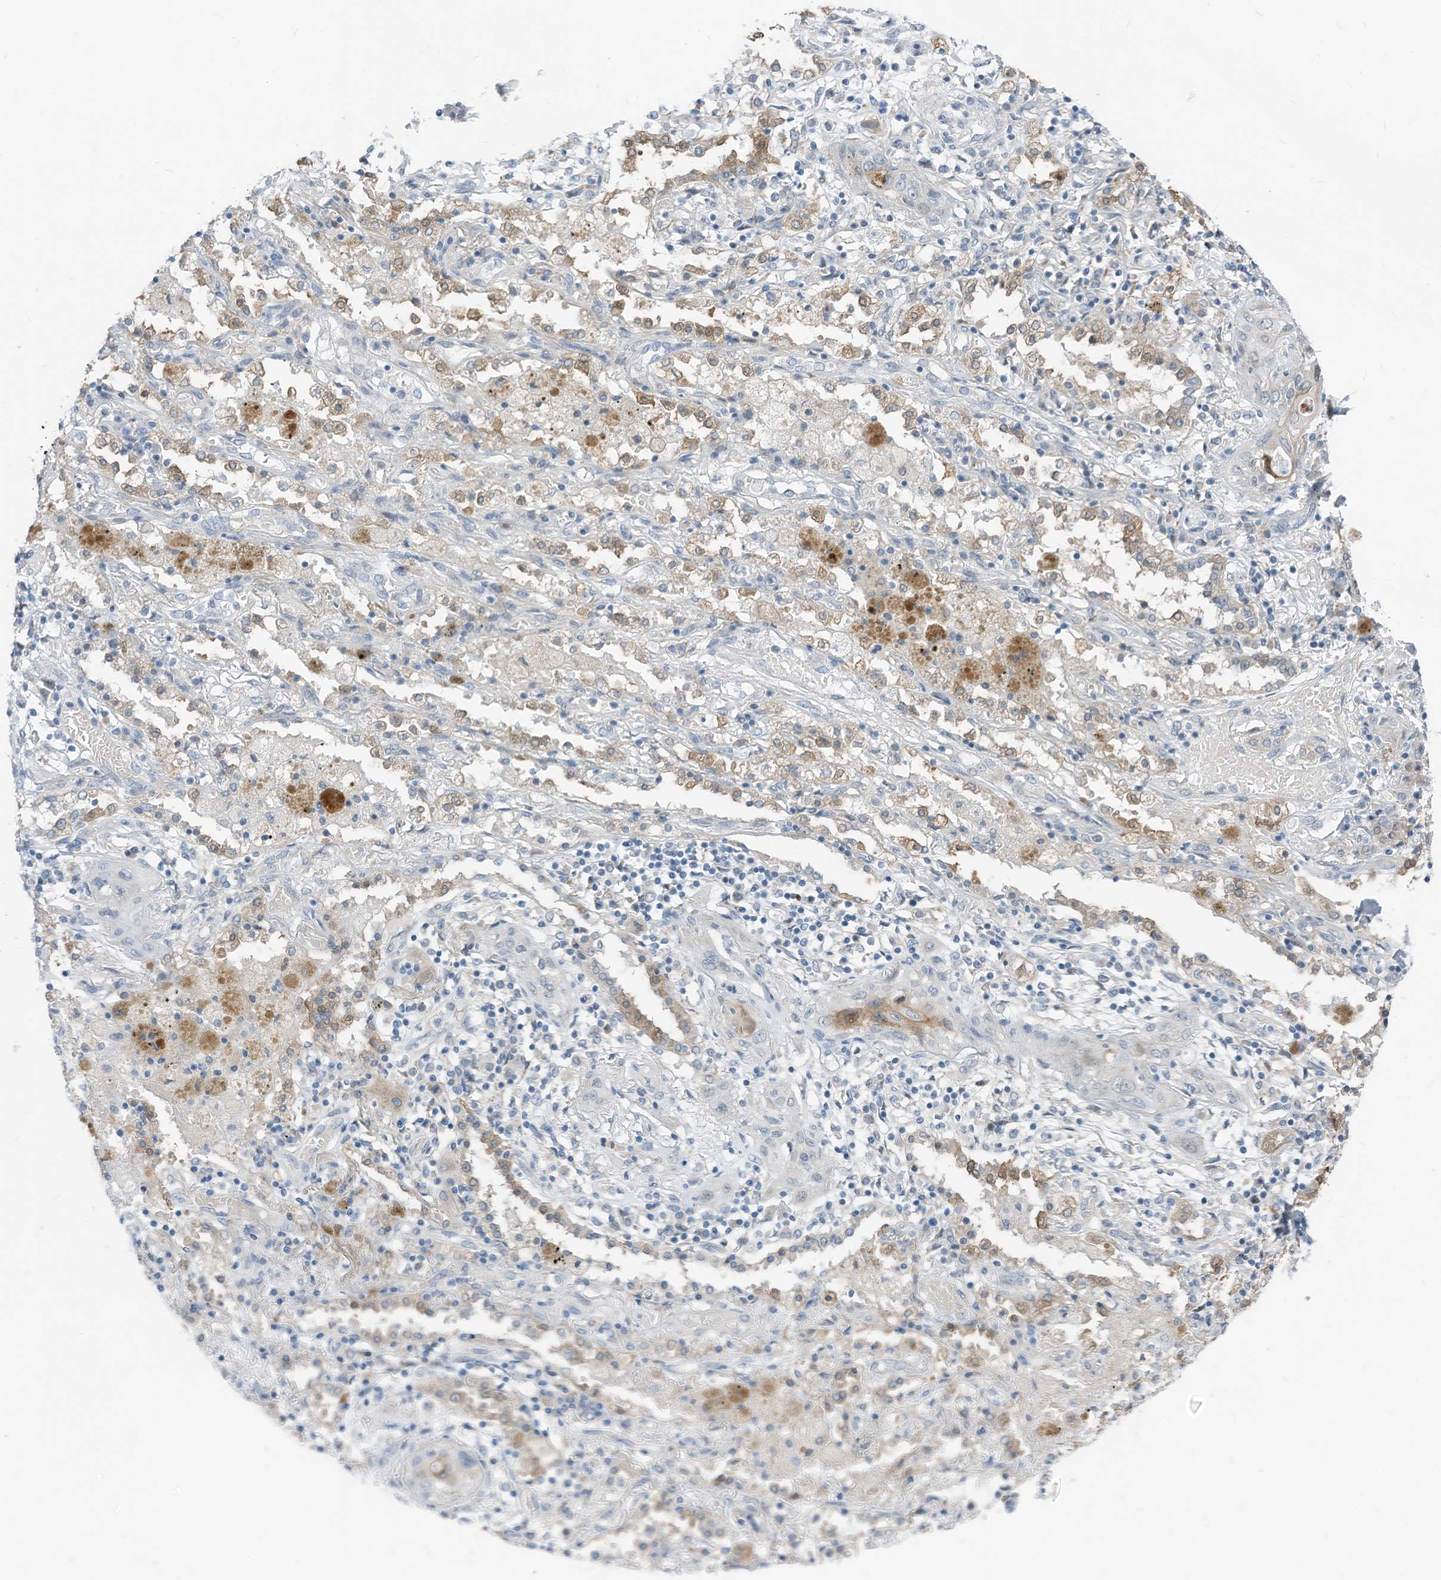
{"staining": {"intensity": "negative", "quantity": "none", "location": "none"}, "tissue": "lung cancer", "cell_type": "Tumor cells", "image_type": "cancer", "snomed": [{"axis": "morphology", "description": "Squamous cell carcinoma, NOS"}, {"axis": "topography", "description": "Lung"}], "caption": "IHC of human lung cancer (squamous cell carcinoma) demonstrates no expression in tumor cells.", "gene": "LDAH", "patient": {"sex": "female", "age": 47}}